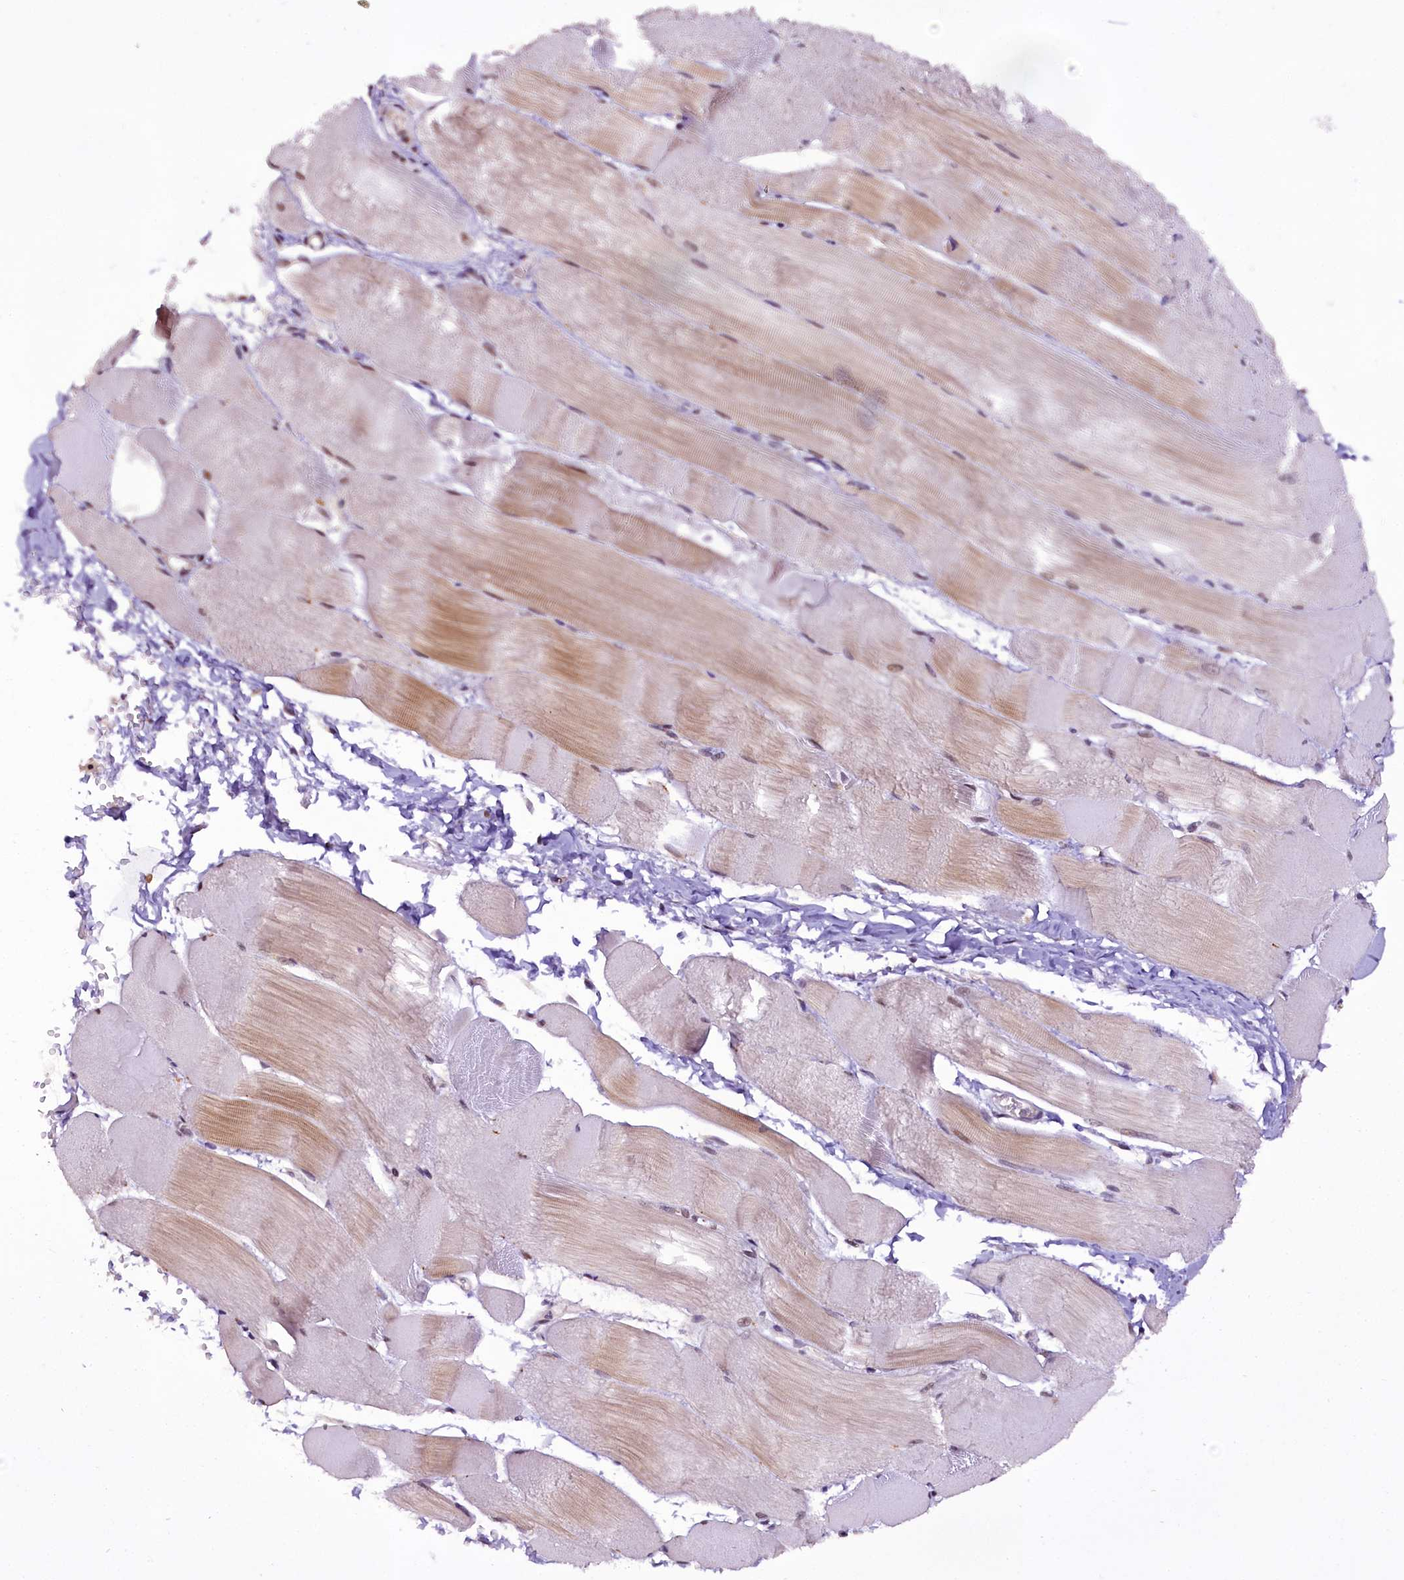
{"staining": {"intensity": "moderate", "quantity": "25%-75%", "location": "cytoplasmic/membranous,nuclear"}, "tissue": "skeletal muscle", "cell_type": "Myocytes", "image_type": "normal", "snomed": [{"axis": "morphology", "description": "Normal tissue, NOS"}, {"axis": "morphology", "description": "Basal cell carcinoma"}, {"axis": "topography", "description": "Skeletal muscle"}], "caption": "This micrograph exhibits immunohistochemistry staining of normal human skeletal muscle, with medium moderate cytoplasmic/membranous,nuclear positivity in about 25%-75% of myocytes.", "gene": "RPUSD2", "patient": {"sex": "female", "age": 64}}